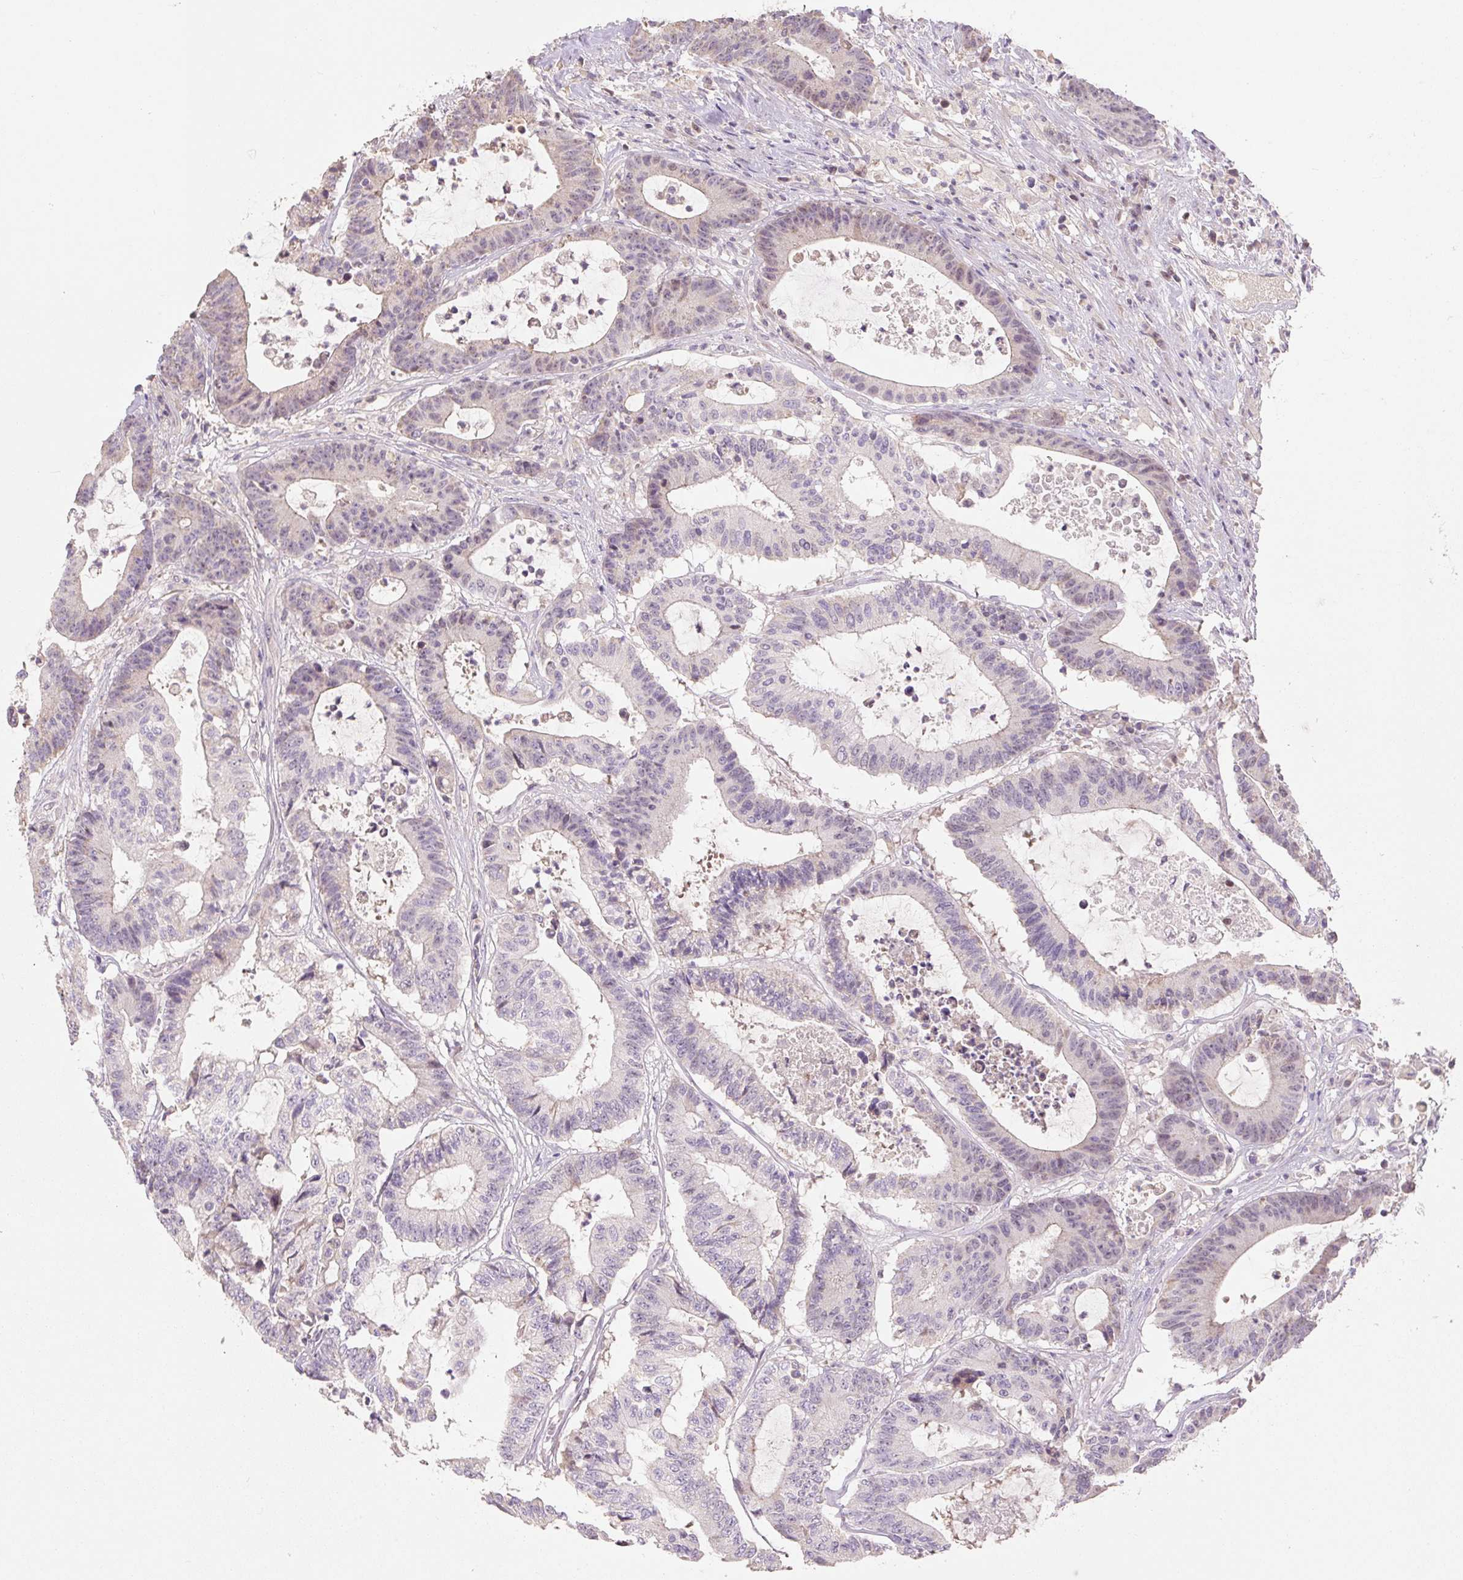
{"staining": {"intensity": "weak", "quantity": "25%-75%", "location": "nuclear"}, "tissue": "colorectal cancer", "cell_type": "Tumor cells", "image_type": "cancer", "snomed": [{"axis": "morphology", "description": "Adenocarcinoma, NOS"}, {"axis": "topography", "description": "Colon"}], "caption": "Immunohistochemical staining of adenocarcinoma (colorectal) exhibits low levels of weak nuclear staining in approximately 25%-75% of tumor cells.", "gene": "MIA2", "patient": {"sex": "female", "age": 84}}